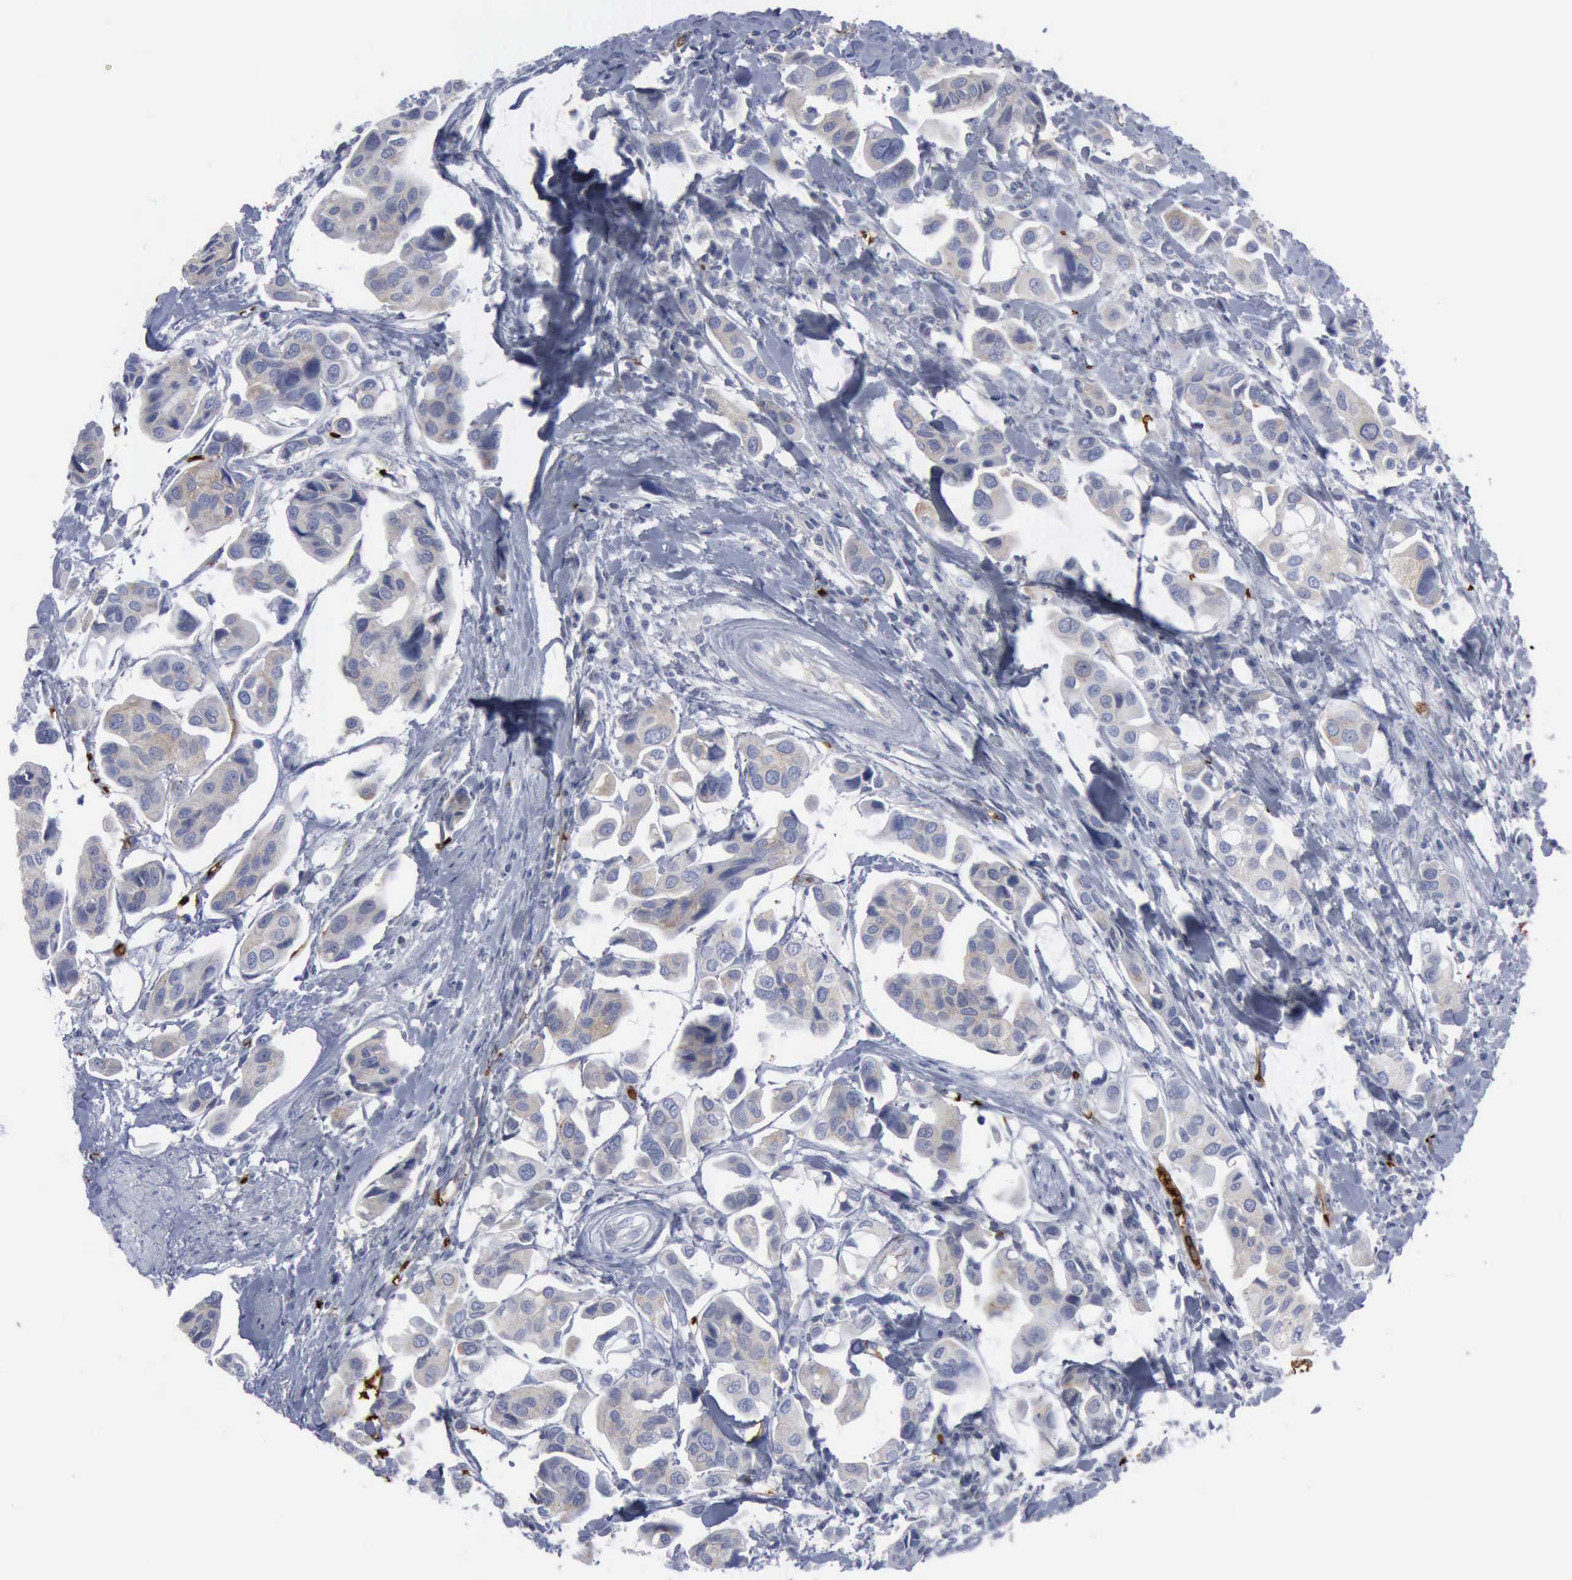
{"staining": {"intensity": "weak", "quantity": "<25%", "location": "cytoplasmic/membranous"}, "tissue": "urothelial cancer", "cell_type": "Tumor cells", "image_type": "cancer", "snomed": [{"axis": "morphology", "description": "Adenocarcinoma, NOS"}, {"axis": "topography", "description": "Urinary bladder"}], "caption": "This is a photomicrograph of immunohistochemistry (IHC) staining of urothelial cancer, which shows no staining in tumor cells.", "gene": "TGFB1", "patient": {"sex": "male", "age": 61}}